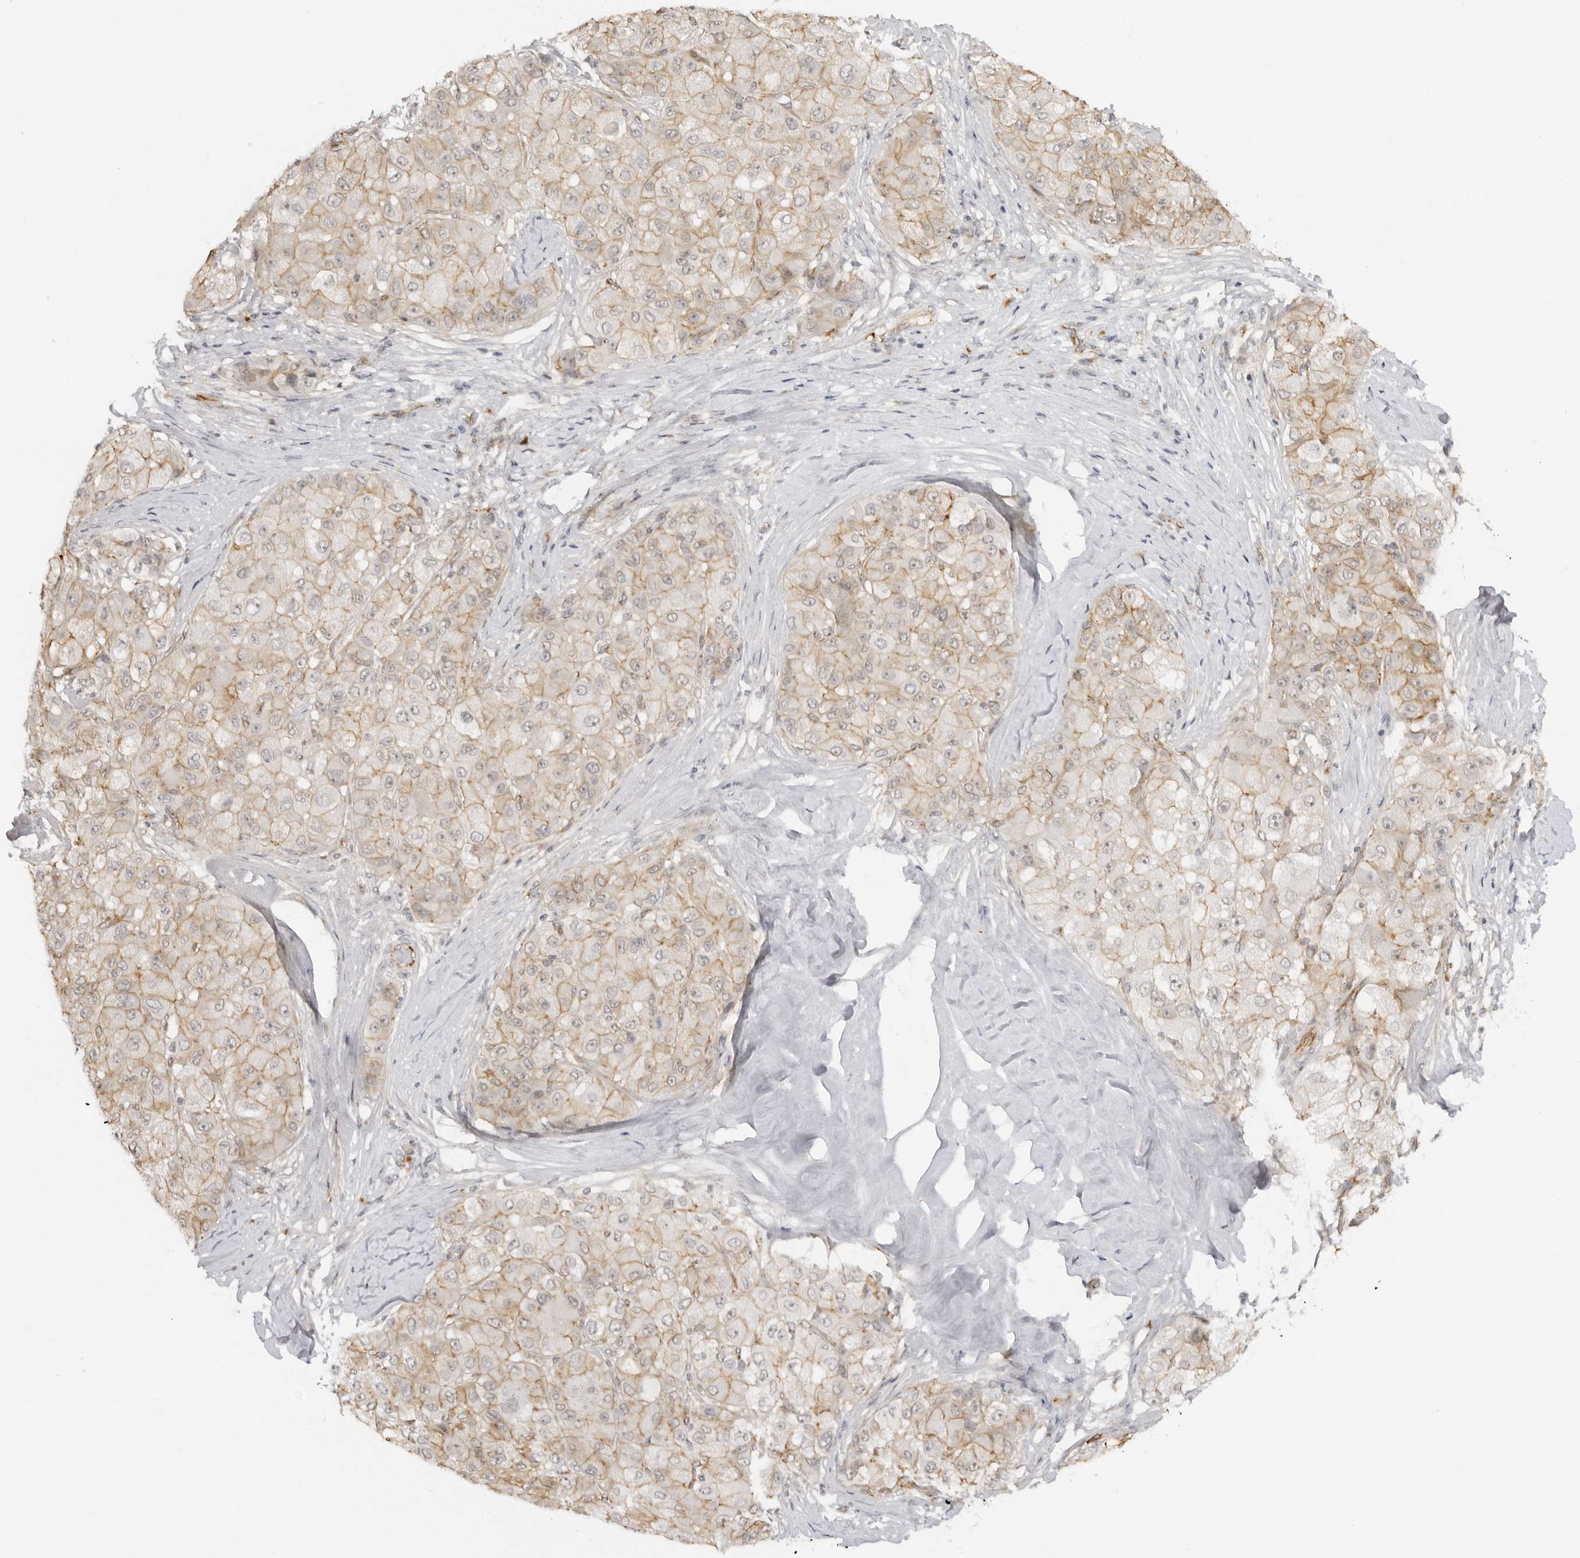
{"staining": {"intensity": "weak", "quantity": ">75%", "location": "cytoplasmic/membranous"}, "tissue": "liver cancer", "cell_type": "Tumor cells", "image_type": "cancer", "snomed": [{"axis": "morphology", "description": "Carcinoma, Hepatocellular, NOS"}, {"axis": "topography", "description": "Liver"}], "caption": "High-power microscopy captured an immunohistochemistry (IHC) histopathology image of liver cancer (hepatocellular carcinoma), revealing weak cytoplasmic/membranous positivity in about >75% of tumor cells. The staining was performed using DAB to visualize the protein expression in brown, while the nuclei were stained in blue with hematoxylin (Magnification: 20x).", "gene": "TRAPPC3", "patient": {"sex": "male", "age": 80}}